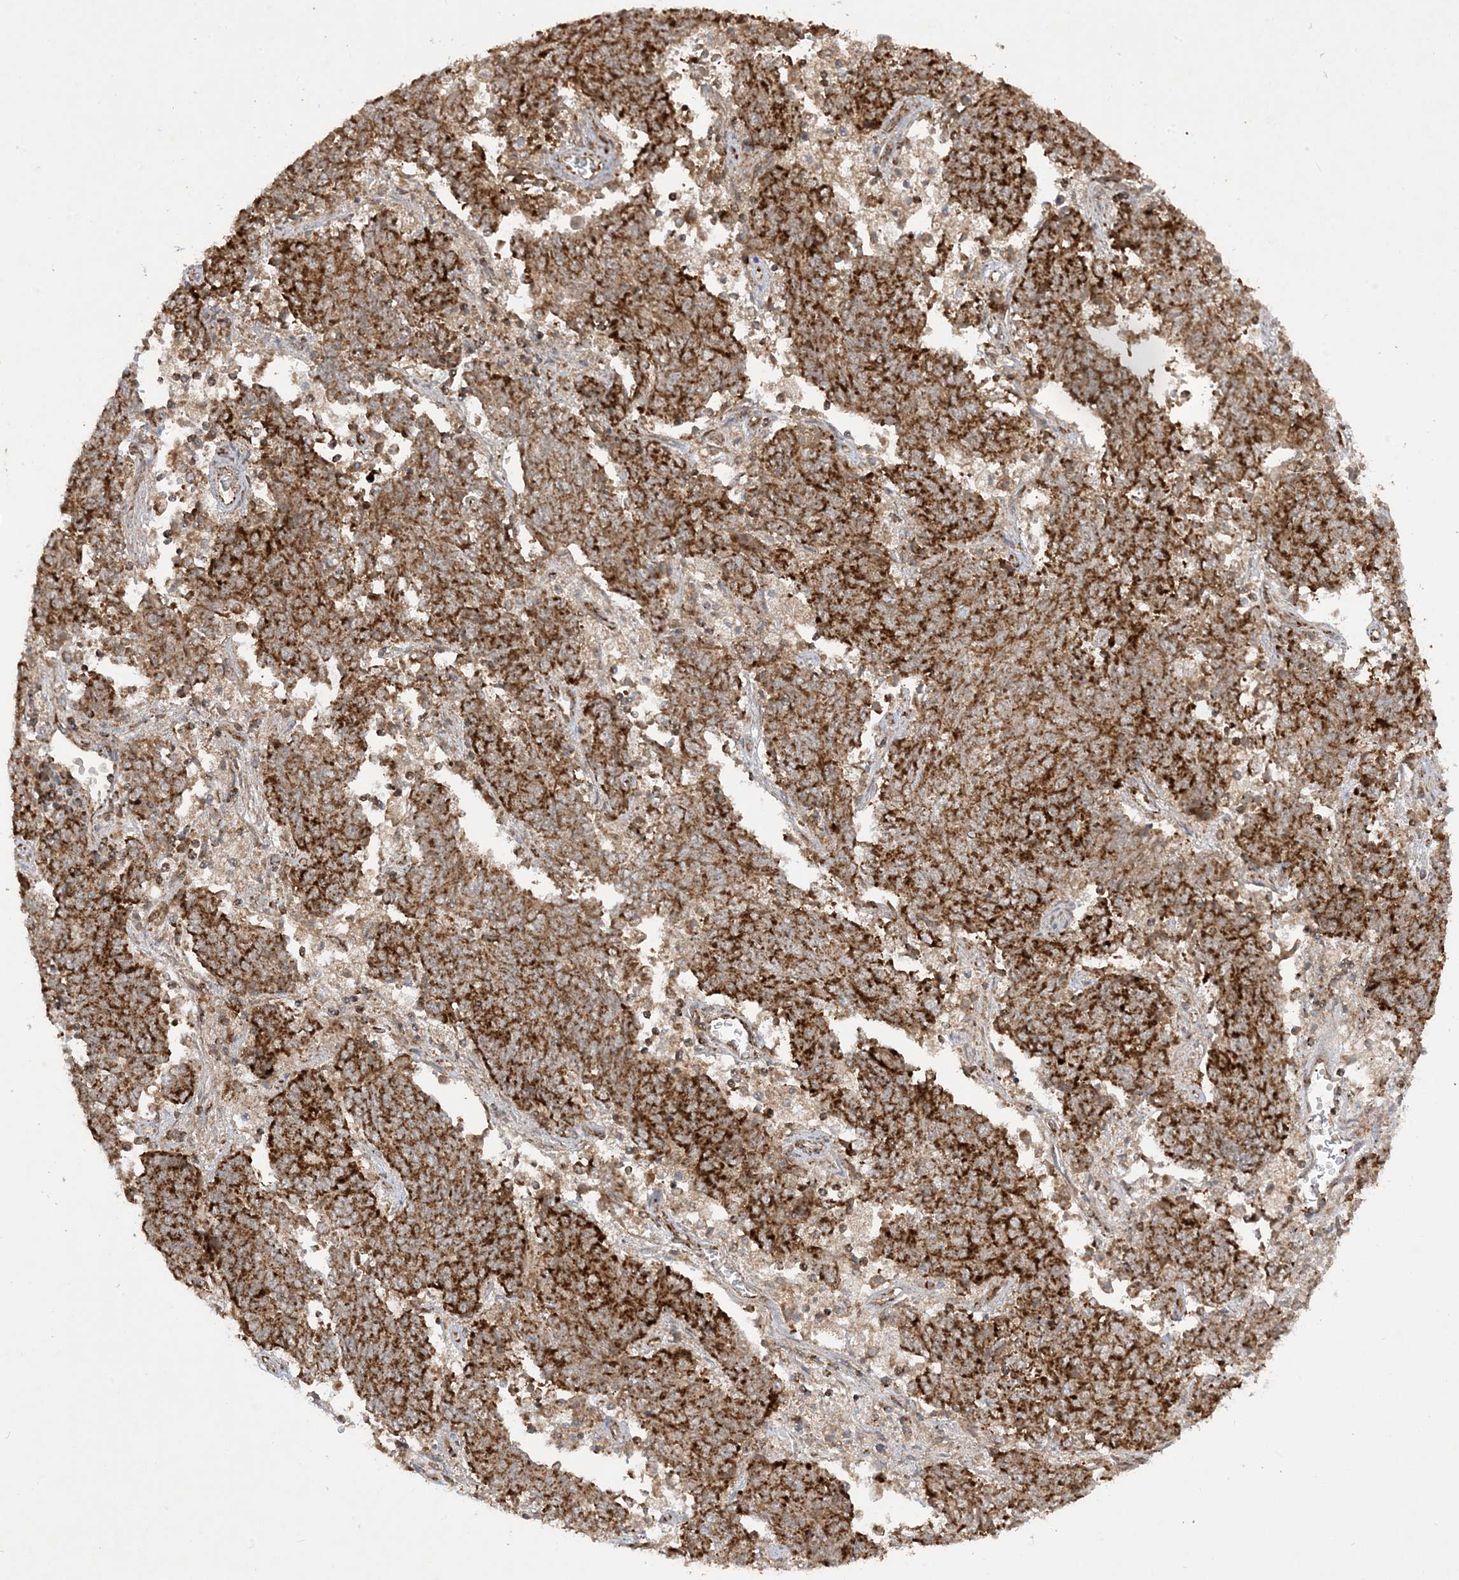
{"staining": {"intensity": "strong", "quantity": ">75%", "location": "cytoplasmic/membranous"}, "tissue": "endometrial cancer", "cell_type": "Tumor cells", "image_type": "cancer", "snomed": [{"axis": "morphology", "description": "Adenocarcinoma, NOS"}, {"axis": "topography", "description": "Endometrium"}], "caption": "This micrograph reveals immunohistochemistry (IHC) staining of human endometrial adenocarcinoma, with high strong cytoplasmic/membranous positivity in about >75% of tumor cells.", "gene": "NDUFAF3", "patient": {"sex": "female", "age": 80}}